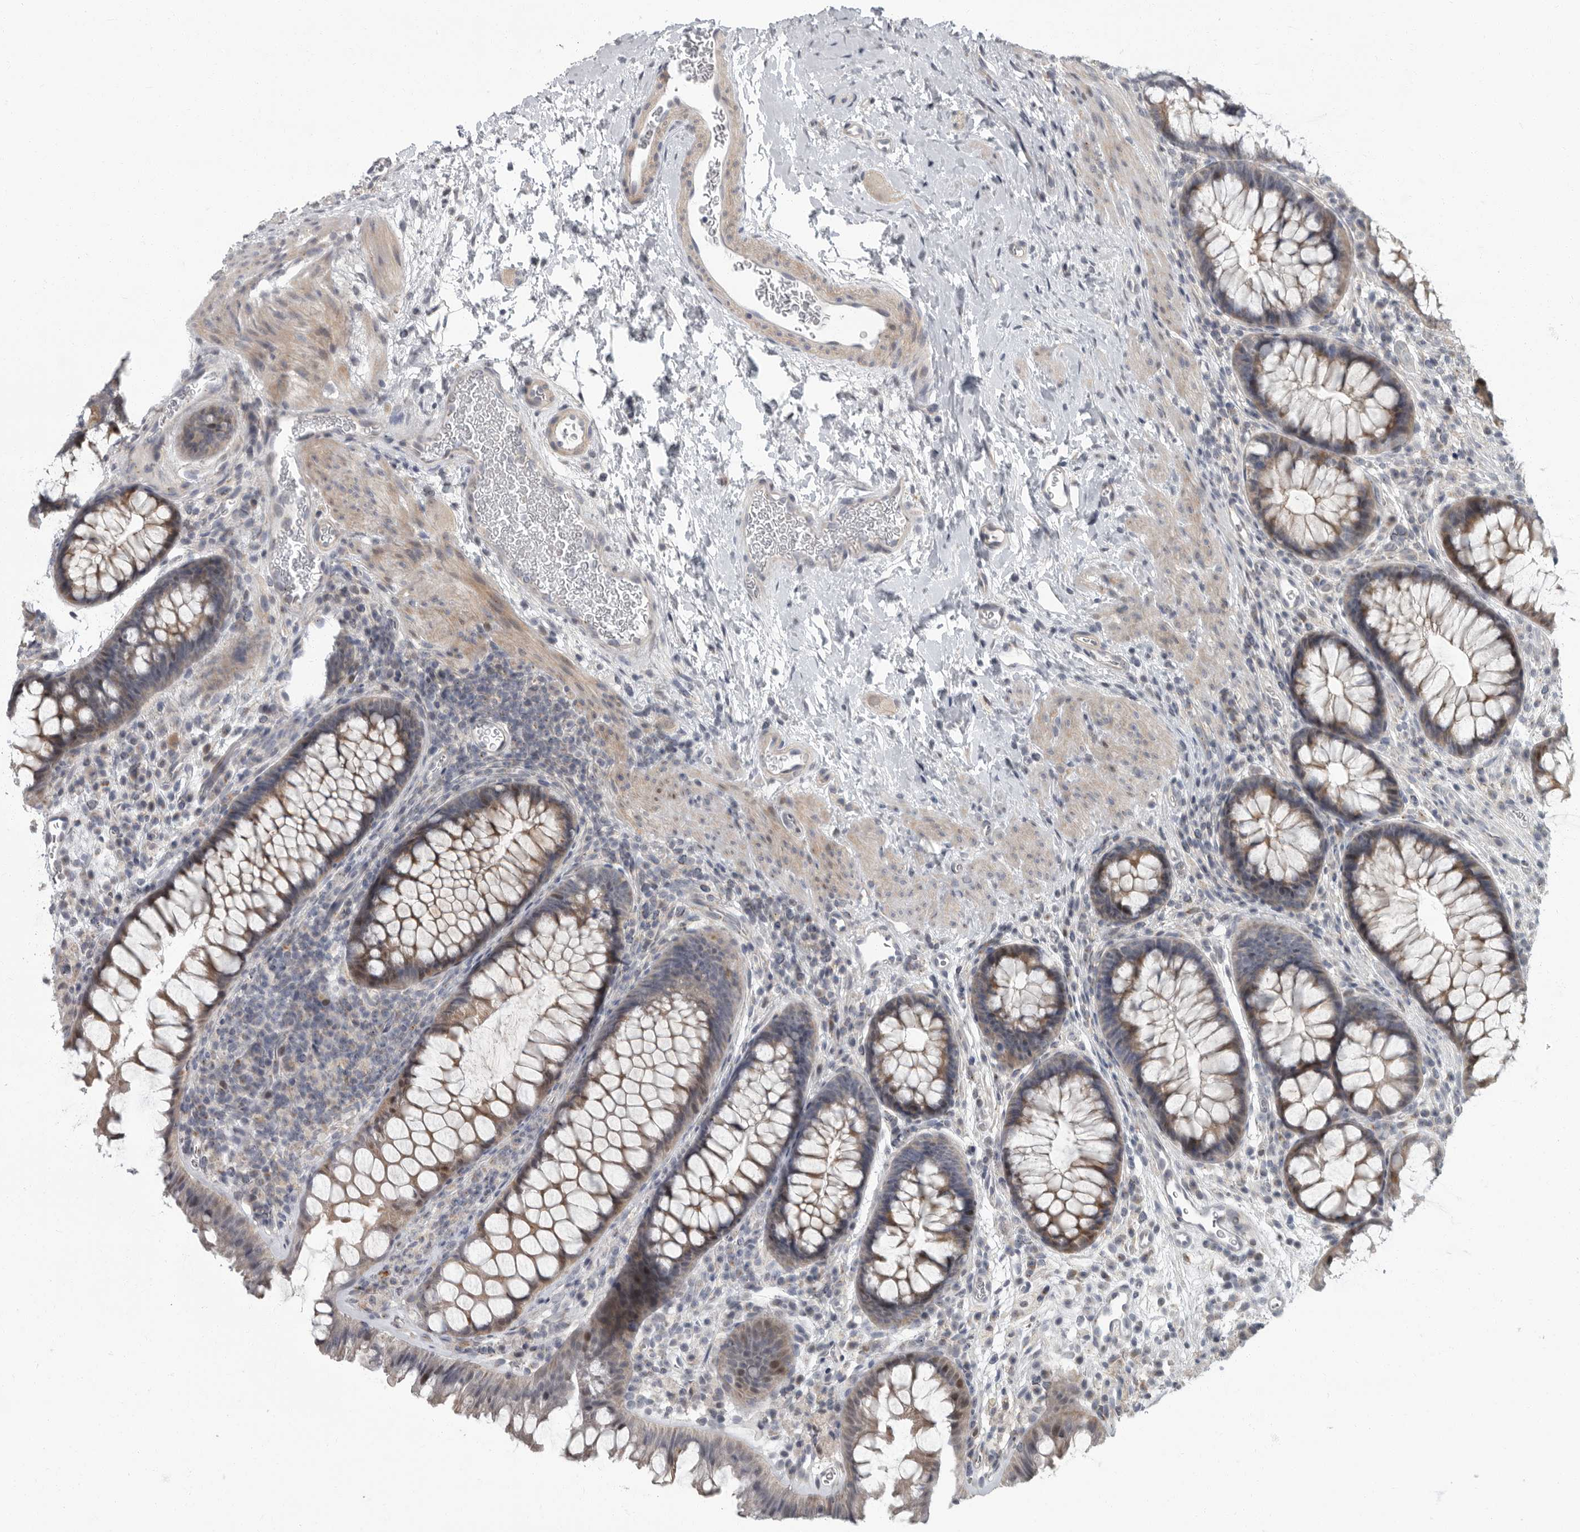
{"staining": {"intensity": "weak", "quantity": ">75%", "location": "cytoplasmic/membranous"}, "tissue": "colon", "cell_type": "Endothelial cells", "image_type": "normal", "snomed": [{"axis": "morphology", "description": "Normal tissue, NOS"}, {"axis": "topography", "description": "Colon"}], "caption": "An immunohistochemistry (IHC) photomicrograph of benign tissue is shown. Protein staining in brown shows weak cytoplasmic/membranous positivity in colon within endothelial cells. (DAB IHC, brown staining for protein, blue staining for nuclei).", "gene": "PDE7A", "patient": {"sex": "female", "age": 62}}